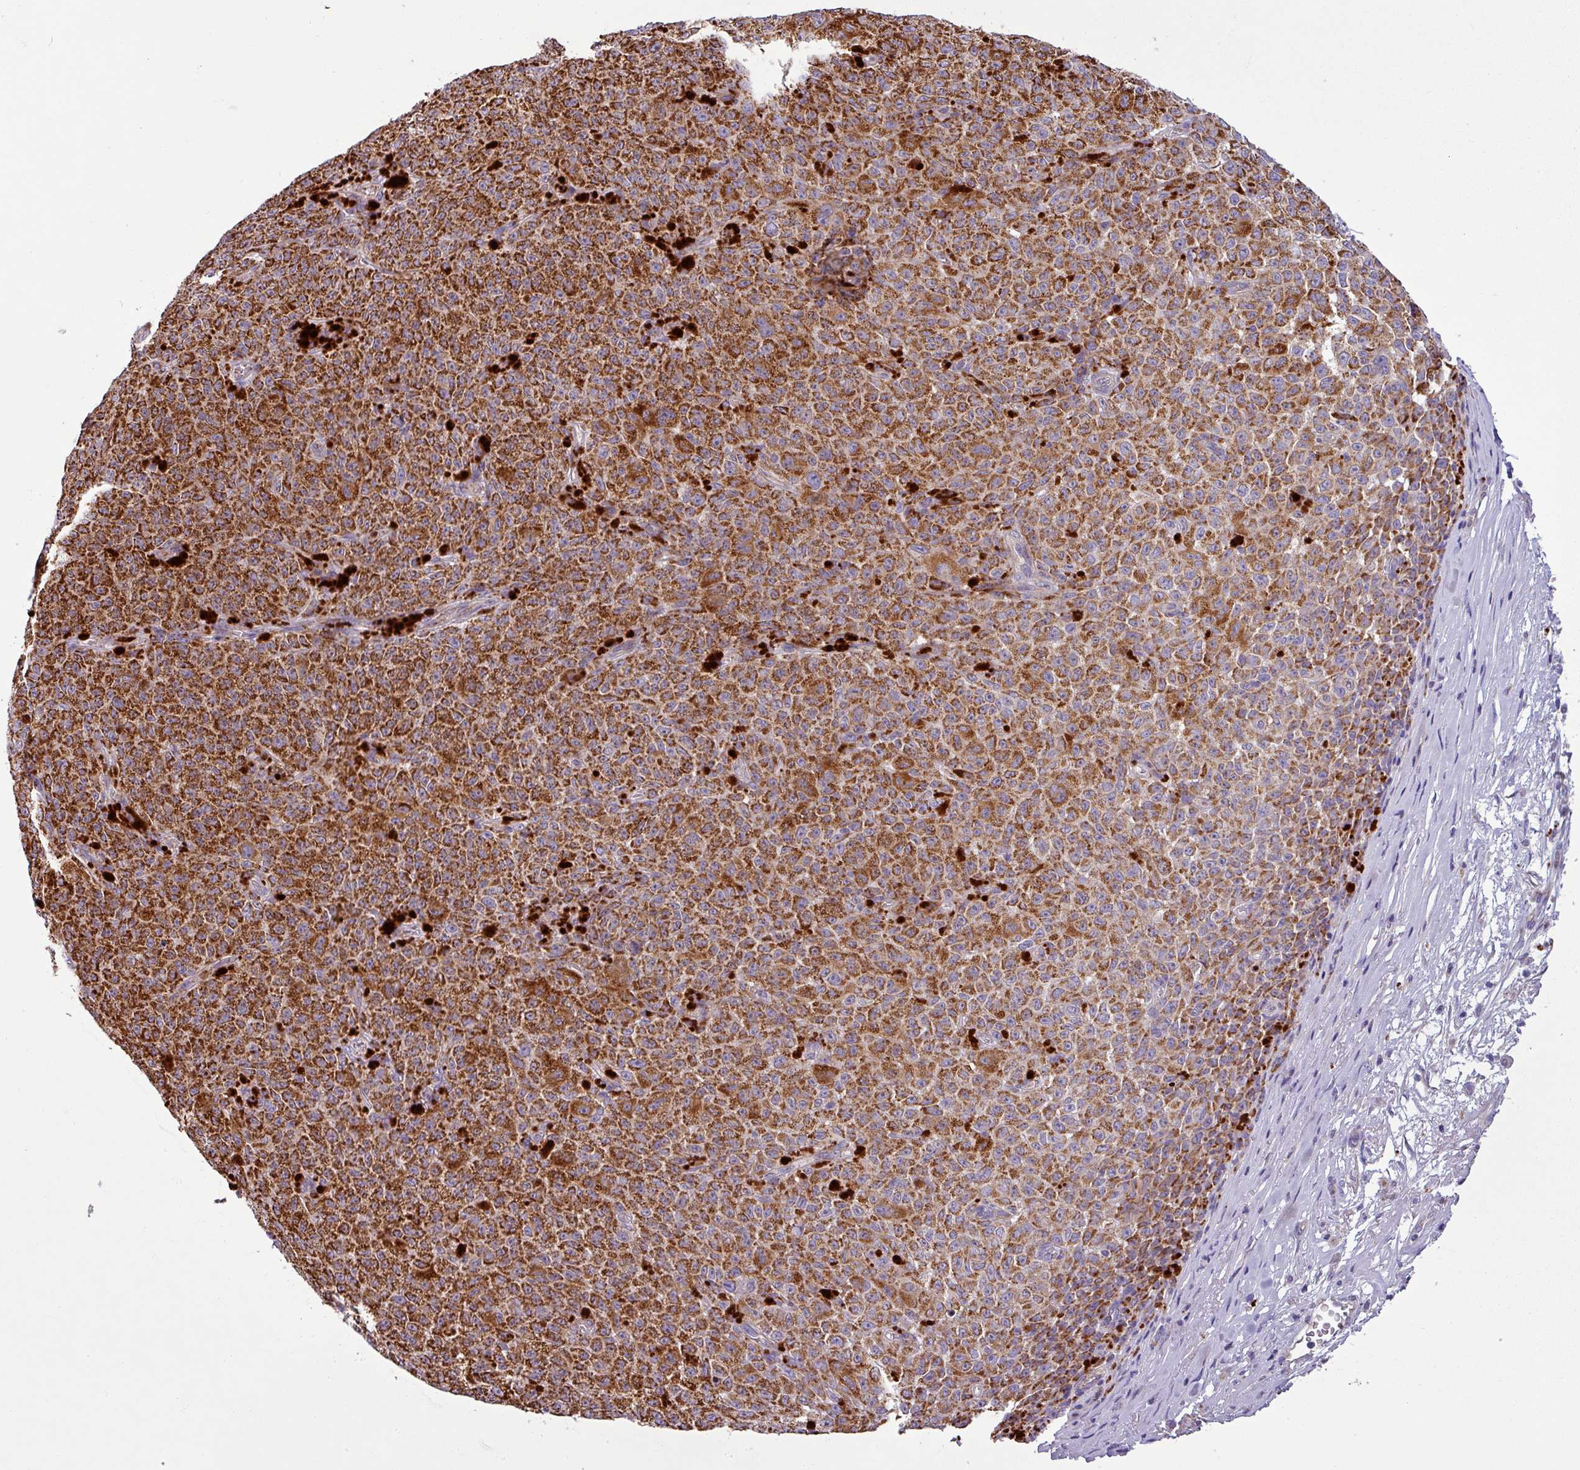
{"staining": {"intensity": "strong", "quantity": ">75%", "location": "cytoplasmic/membranous"}, "tissue": "melanoma", "cell_type": "Tumor cells", "image_type": "cancer", "snomed": [{"axis": "morphology", "description": "Malignant melanoma, NOS"}, {"axis": "topography", "description": "Skin"}], "caption": "Immunohistochemistry (DAB) staining of human malignant melanoma exhibits strong cytoplasmic/membranous protein staining in about >75% of tumor cells.", "gene": "PNMA6A", "patient": {"sex": "female", "age": 82}}